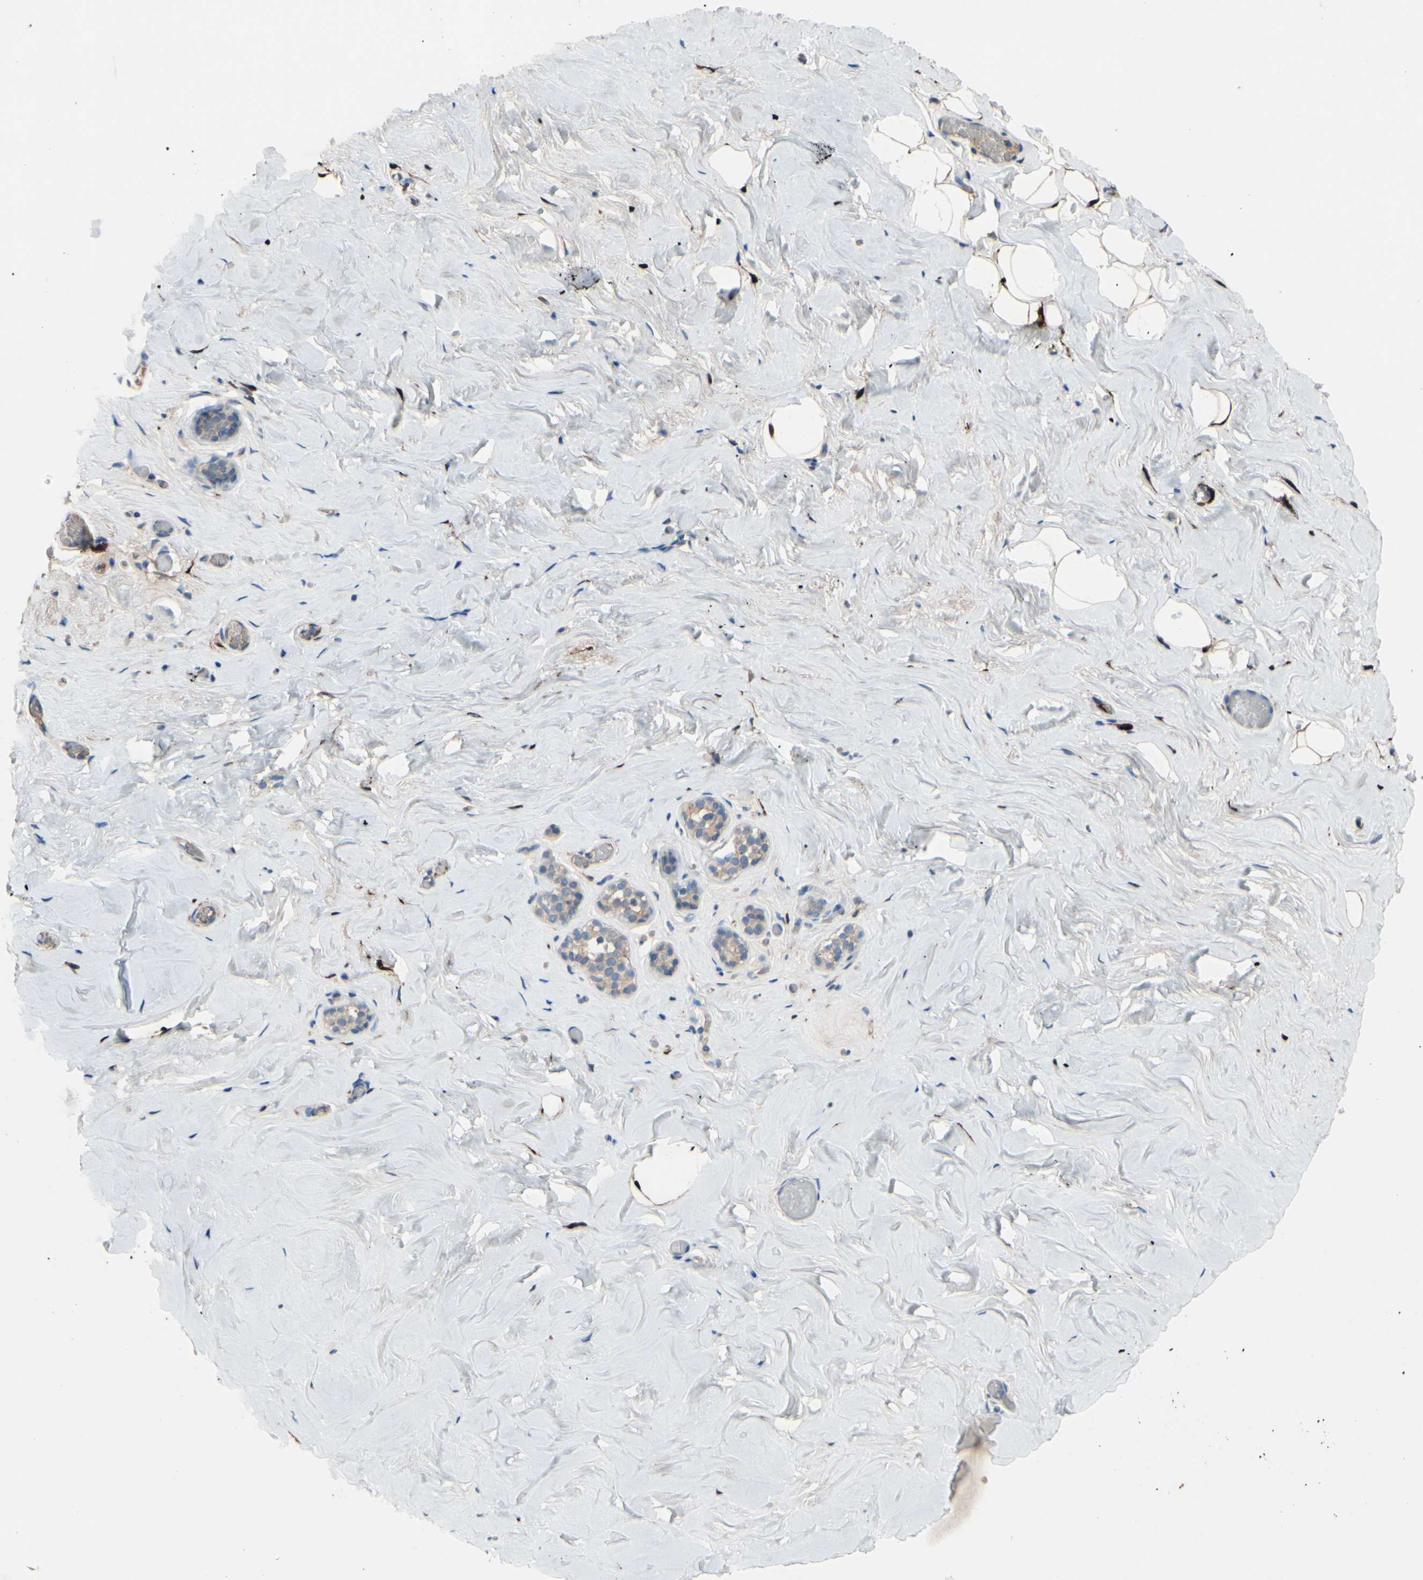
{"staining": {"intensity": "moderate", "quantity": "25%-75%", "location": "cytoplasmic/membranous"}, "tissue": "breast", "cell_type": "Adipocytes", "image_type": "normal", "snomed": [{"axis": "morphology", "description": "Normal tissue, NOS"}, {"axis": "topography", "description": "Breast"}], "caption": "Benign breast was stained to show a protein in brown. There is medium levels of moderate cytoplasmic/membranous staining in approximately 25%-75% of adipocytes.", "gene": "ICAM5", "patient": {"sex": "female", "age": 75}}